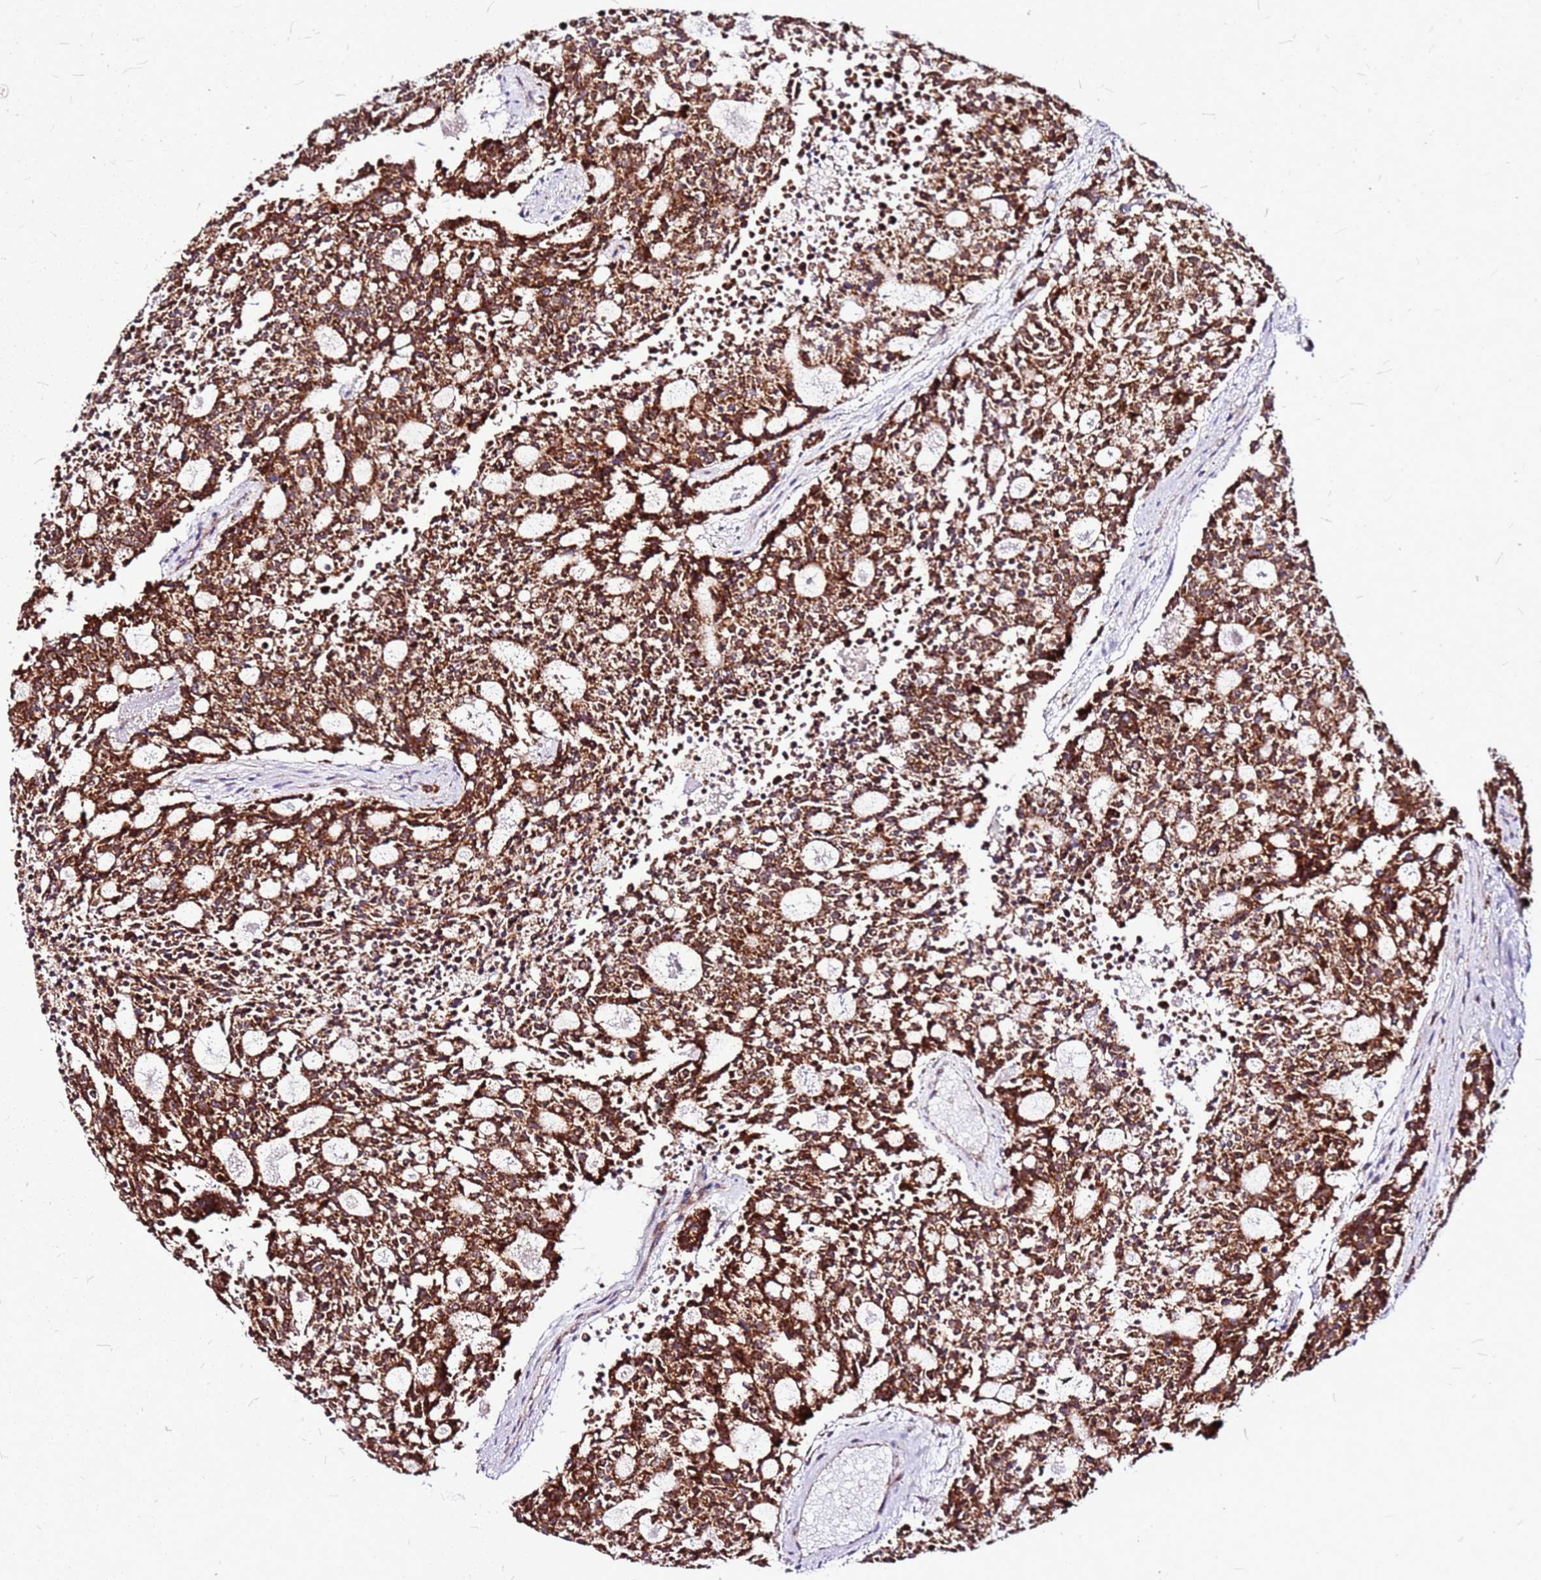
{"staining": {"intensity": "strong", "quantity": ">75%", "location": "cytoplasmic/membranous"}, "tissue": "carcinoid", "cell_type": "Tumor cells", "image_type": "cancer", "snomed": [{"axis": "morphology", "description": "Carcinoid, malignant, NOS"}, {"axis": "topography", "description": "Pancreas"}], "caption": "Human malignant carcinoid stained for a protein (brown) demonstrates strong cytoplasmic/membranous positive expression in approximately >75% of tumor cells.", "gene": "OR51T1", "patient": {"sex": "female", "age": 54}}